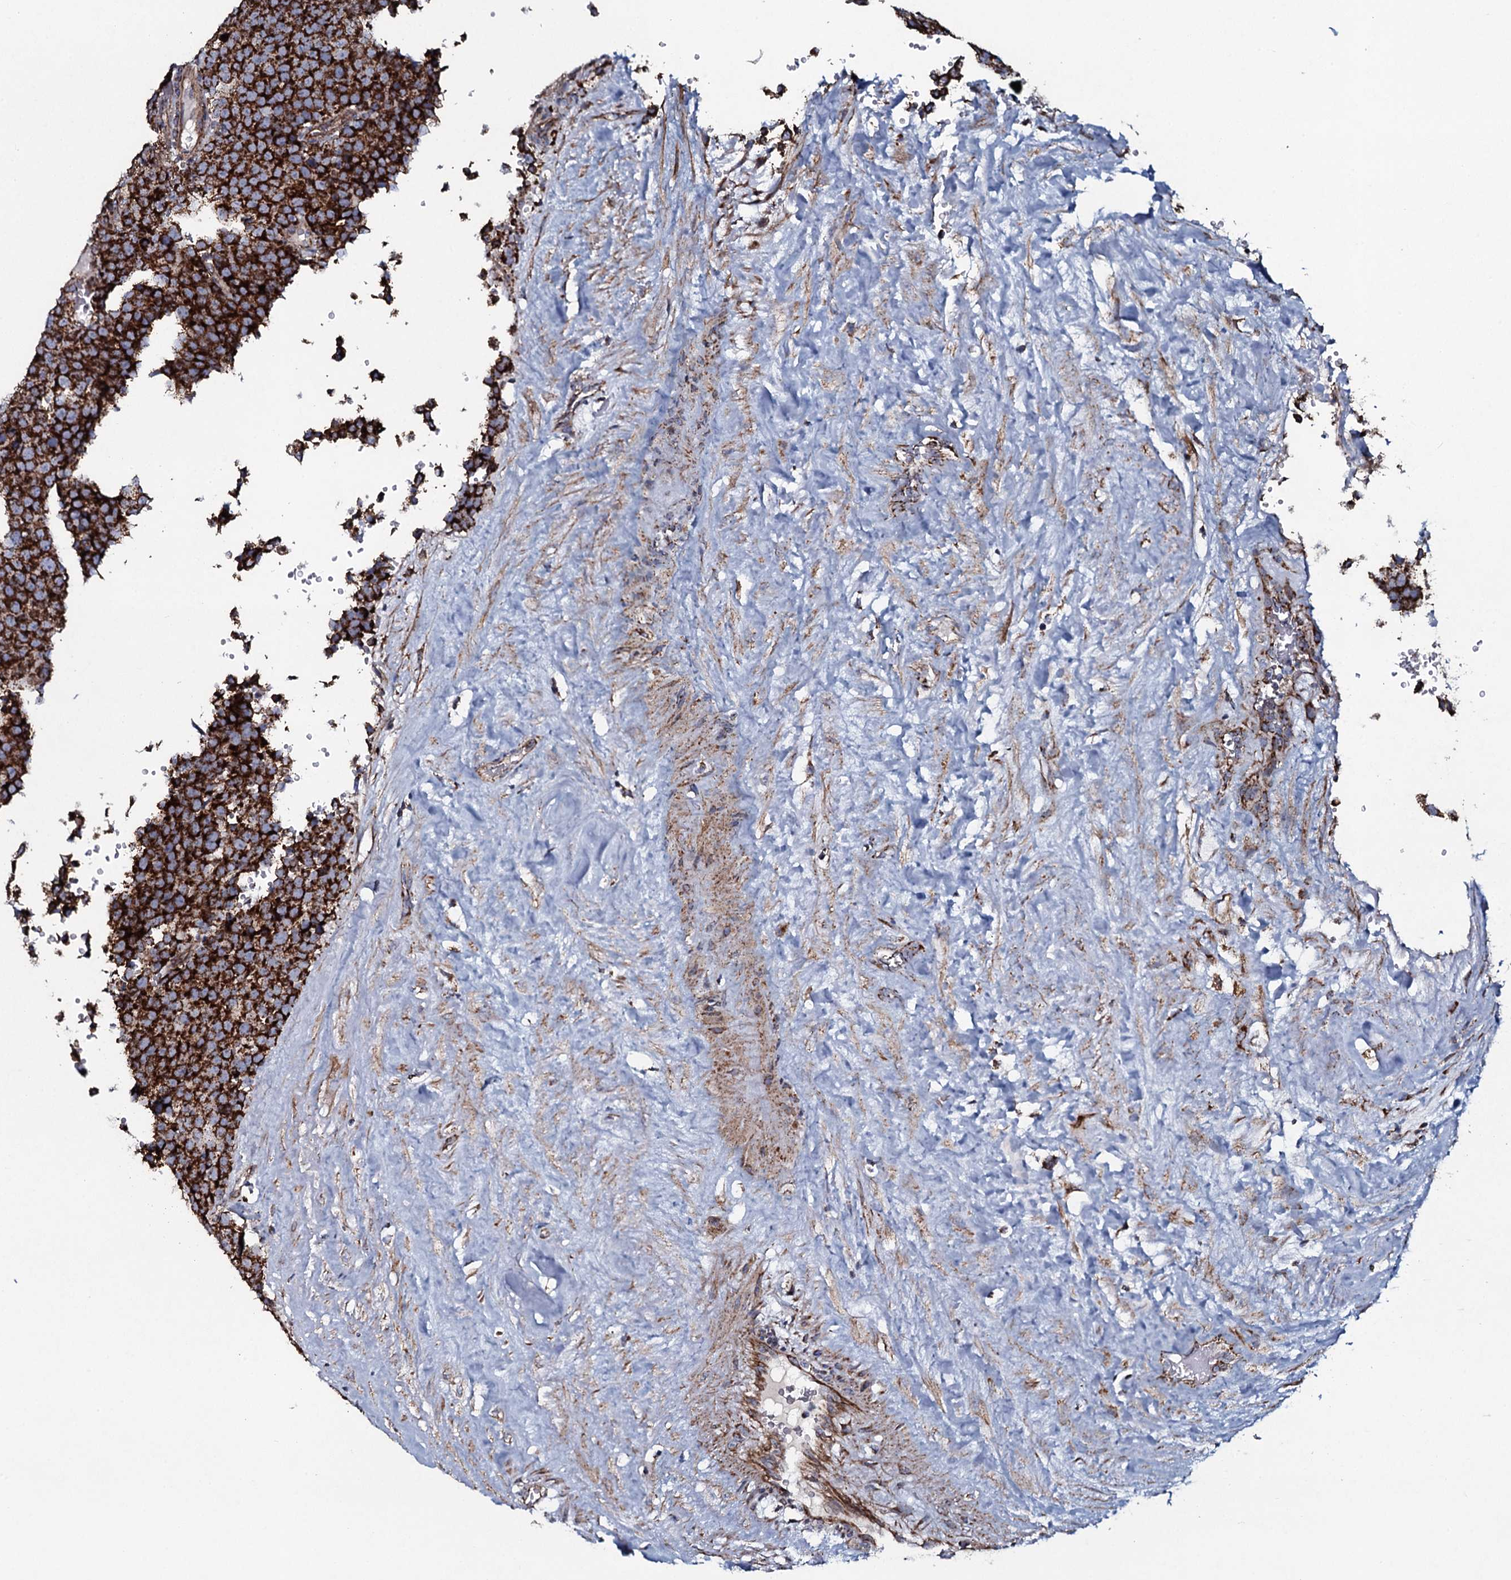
{"staining": {"intensity": "strong", "quantity": ">75%", "location": "cytoplasmic/membranous"}, "tissue": "testis cancer", "cell_type": "Tumor cells", "image_type": "cancer", "snomed": [{"axis": "morphology", "description": "Seminoma, NOS"}, {"axis": "topography", "description": "Testis"}], "caption": "IHC (DAB) staining of testis cancer reveals strong cytoplasmic/membranous protein staining in about >75% of tumor cells.", "gene": "EVC2", "patient": {"sex": "male", "age": 71}}